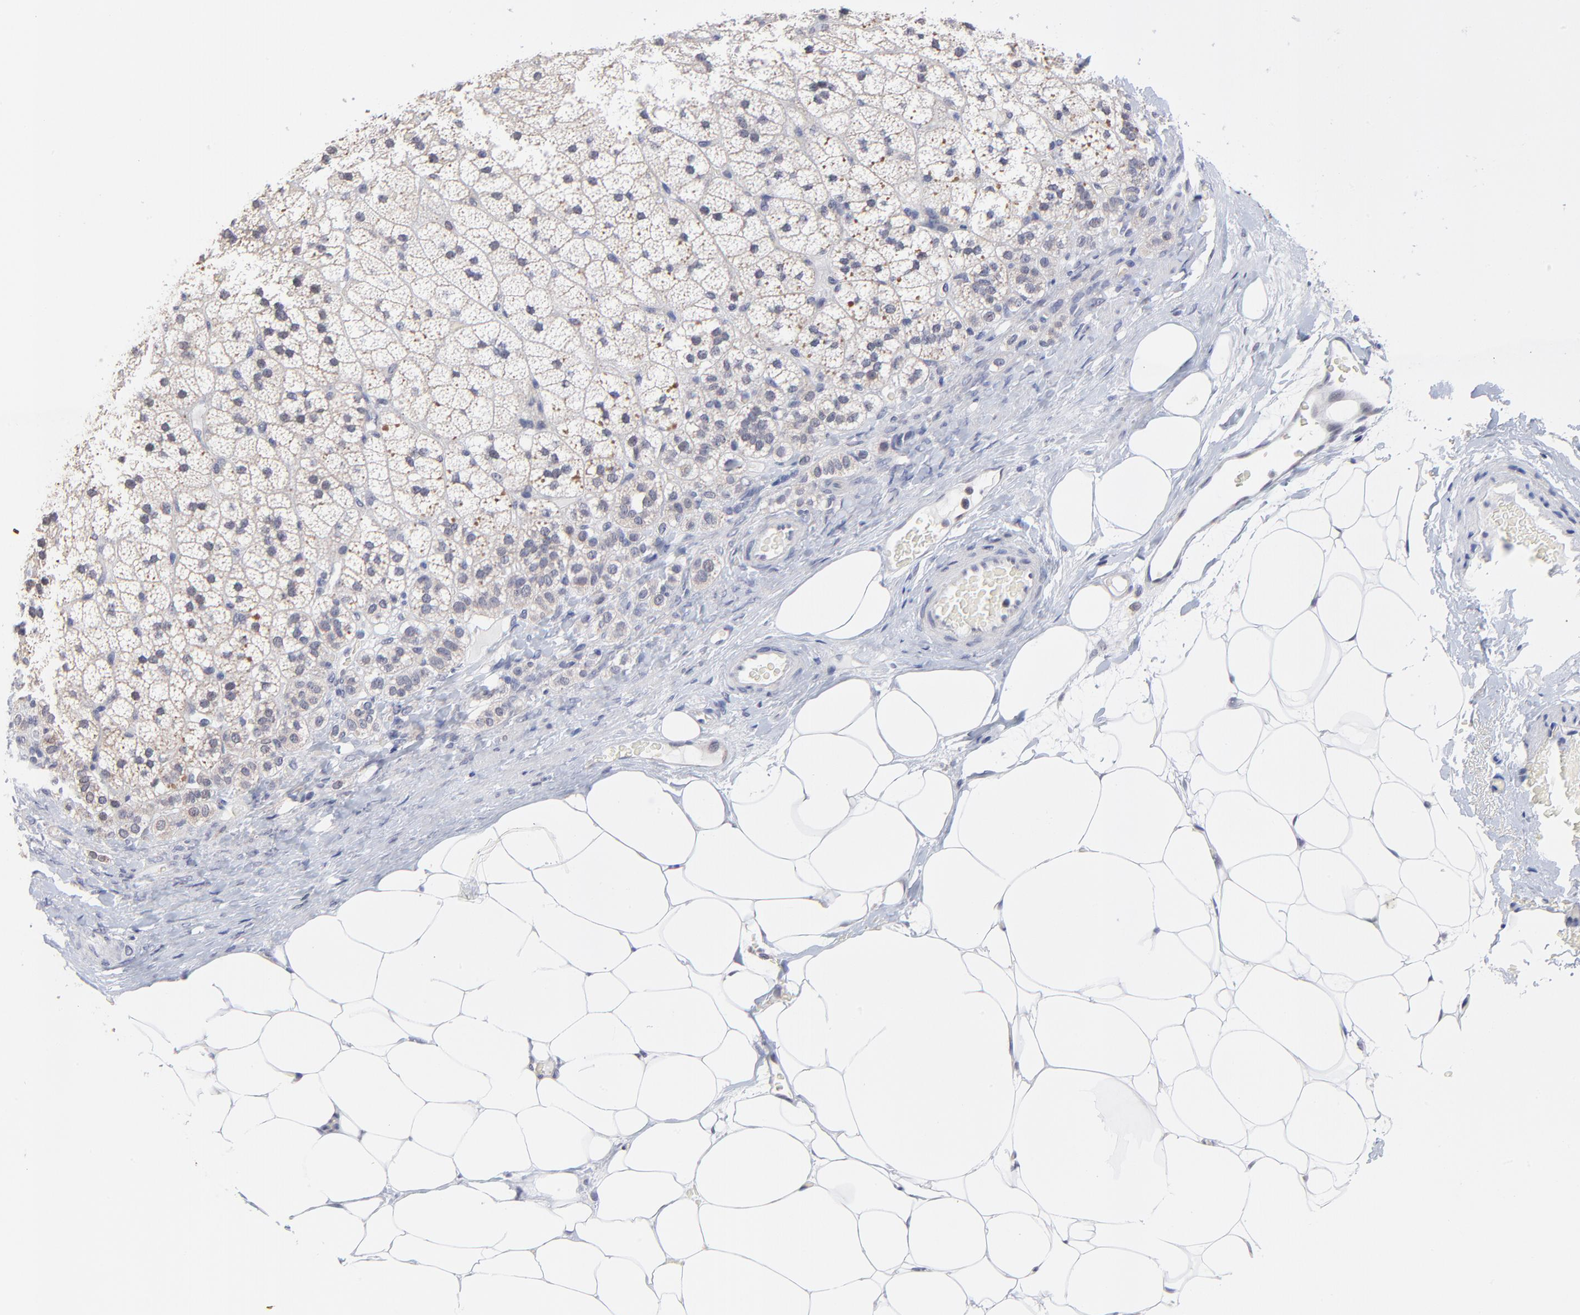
{"staining": {"intensity": "negative", "quantity": "none", "location": "none"}, "tissue": "adrenal gland", "cell_type": "Glandular cells", "image_type": "normal", "snomed": [{"axis": "morphology", "description": "Normal tissue, NOS"}, {"axis": "topography", "description": "Adrenal gland"}], "caption": "Glandular cells are negative for protein expression in normal human adrenal gland. Nuclei are stained in blue.", "gene": "FBXO8", "patient": {"sex": "male", "age": 35}}